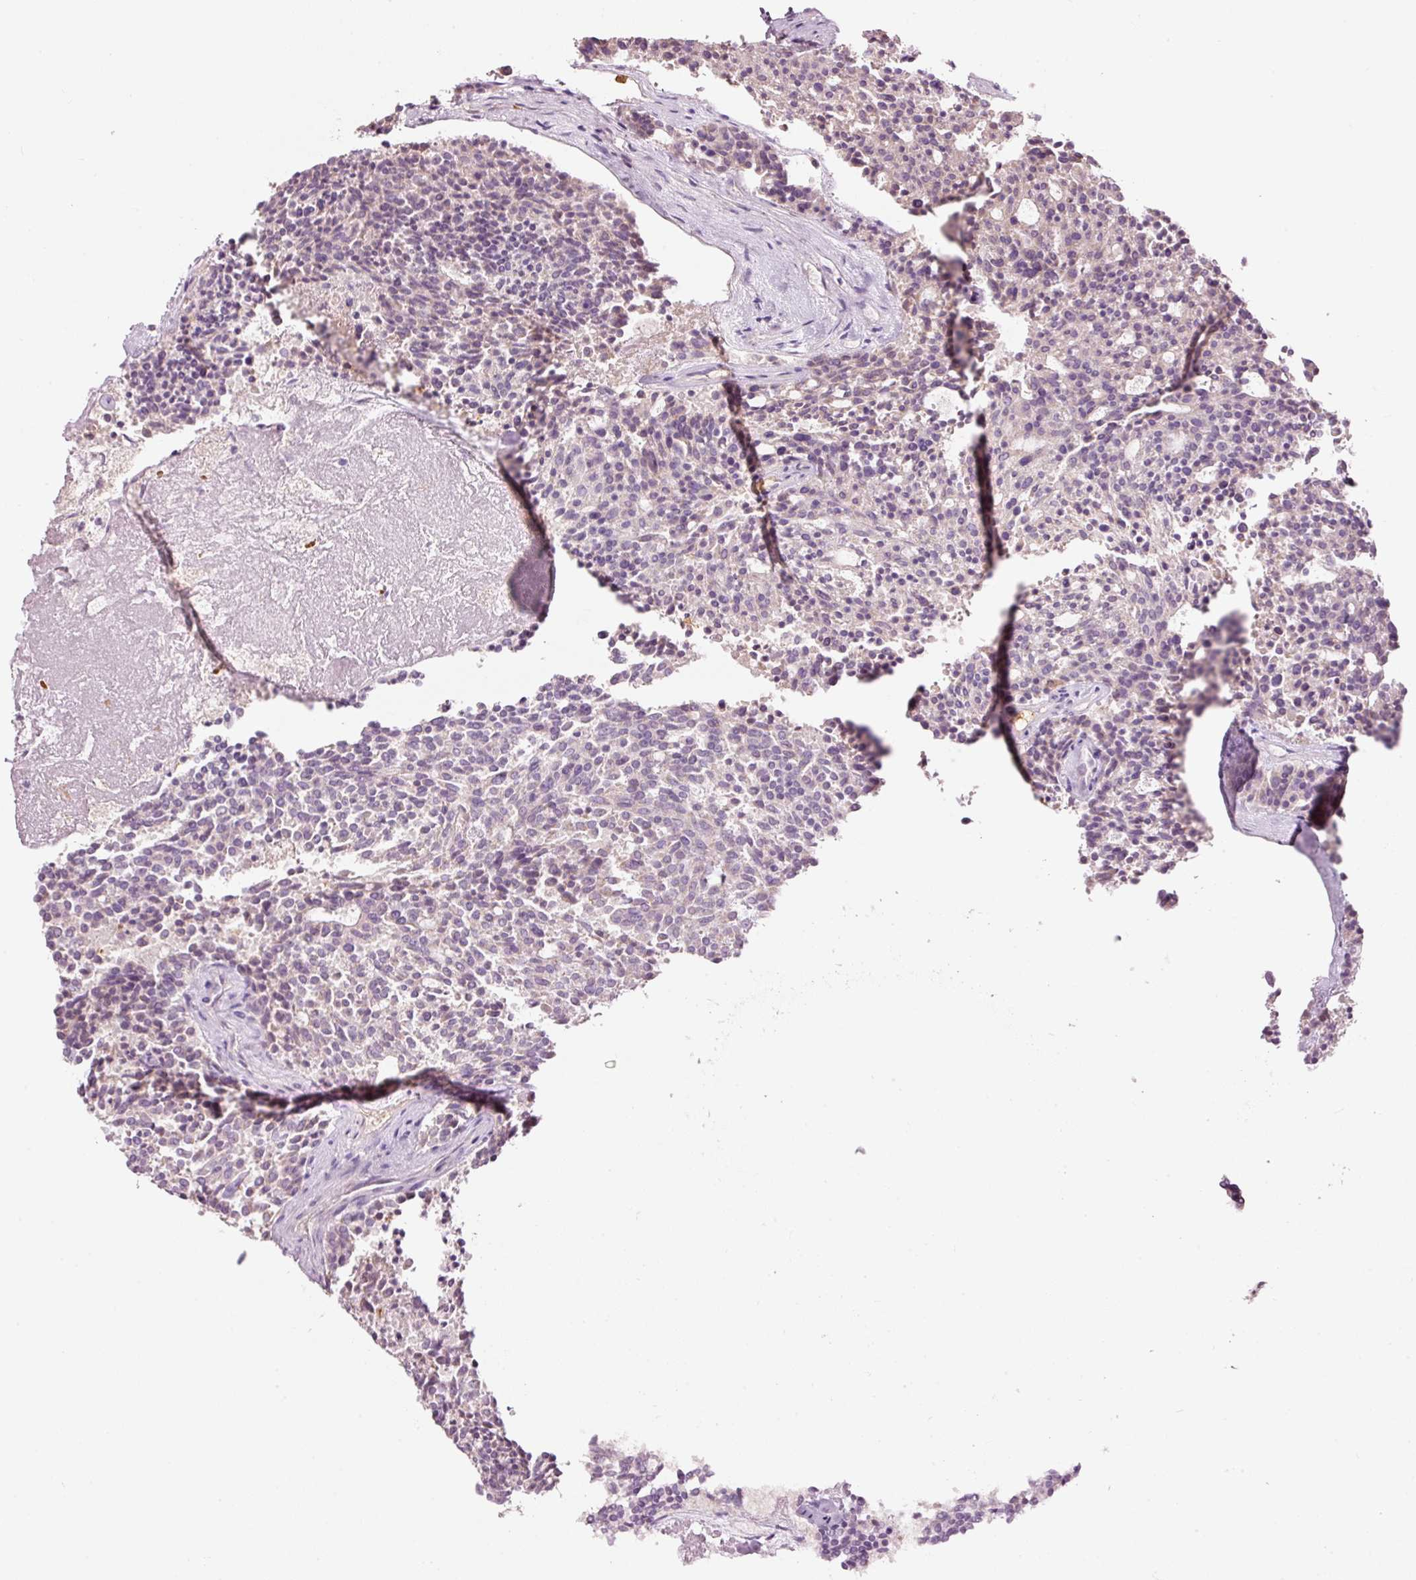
{"staining": {"intensity": "weak", "quantity": "<25%", "location": "cytoplasmic/membranous"}, "tissue": "carcinoid", "cell_type": "Tumor cells", "image_type": "cancer", "snomed": [{"axis": "morphology", "description": "Carcinoid, malignant, NOS"}, {"axis": "topography", "description": "Pancreas"}], "caption": "An IHC image of carcinoid is shown. There is no staining in tumor cells of carcinoid. Brightfield microscopy of IHC stained with DAB (3,3'-diaminobenzidine) (brown) and hematoxylin (blue), captured at high magnification.", "gene": "LDHAL6B", "patient": {"sex": "female", "age": 54}}